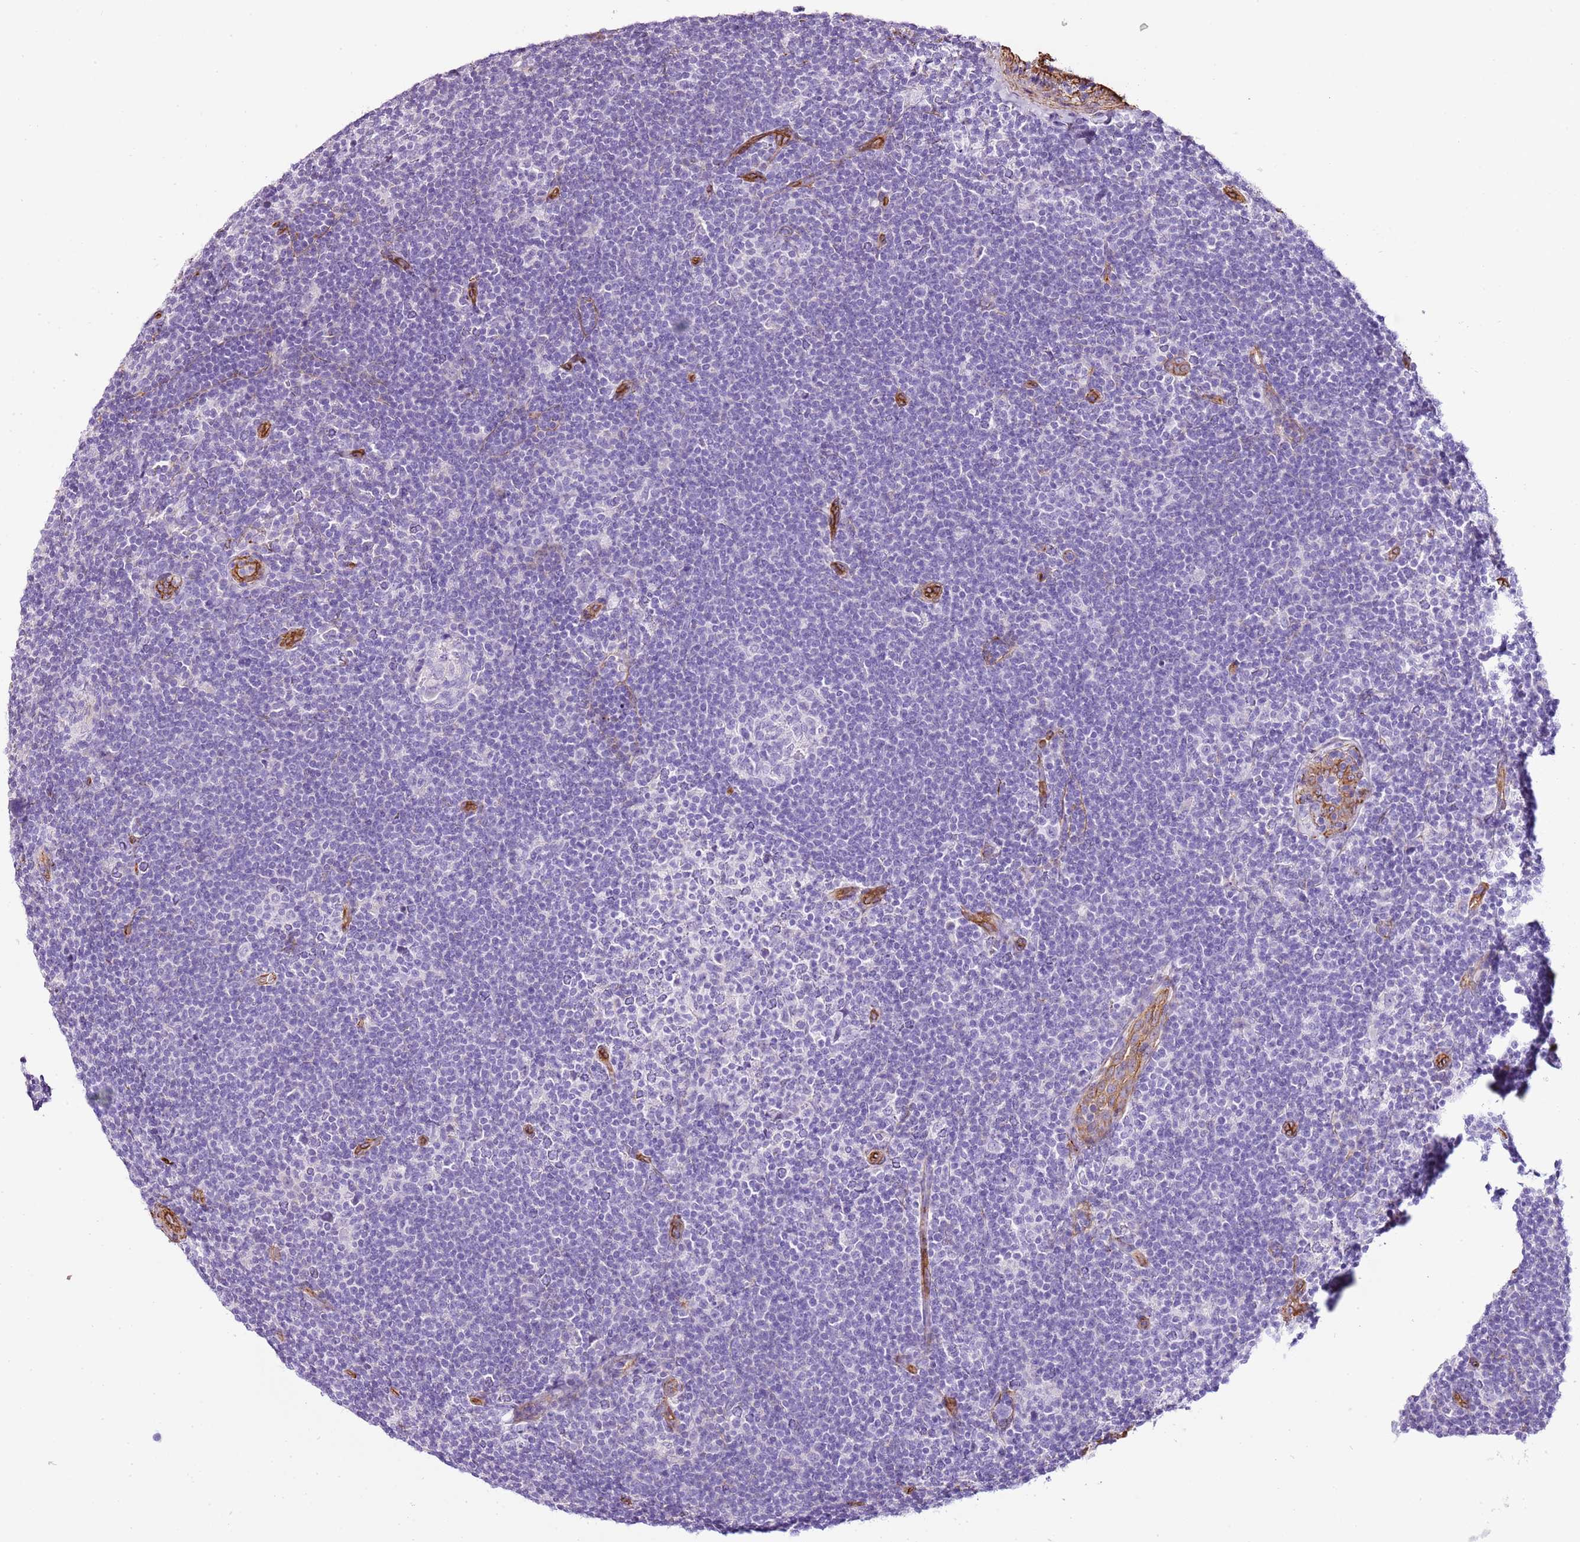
{"staining": {"intensity": "negative", "quantity": "none", "location": "none"}, "tissue": "lymphoma", "cell_type": "Tumor cells", "image_type": "cancer", "snomed": [{"axis": "morphology", "description": "Hodgkin's disease, NOS"}, {"axis": "topography", "description": "Lymph node"}], "caption": "IHC of Hodgkin's disease displays no expression in tumor cells. Brightfield microscopy of immunohistochemistry (IHC) stained with DAB (brown) and hematoxylin (blue), captured at high magnification.", "gene": "CTDSPL", "patient": {"sex": "female", "age": 57}}